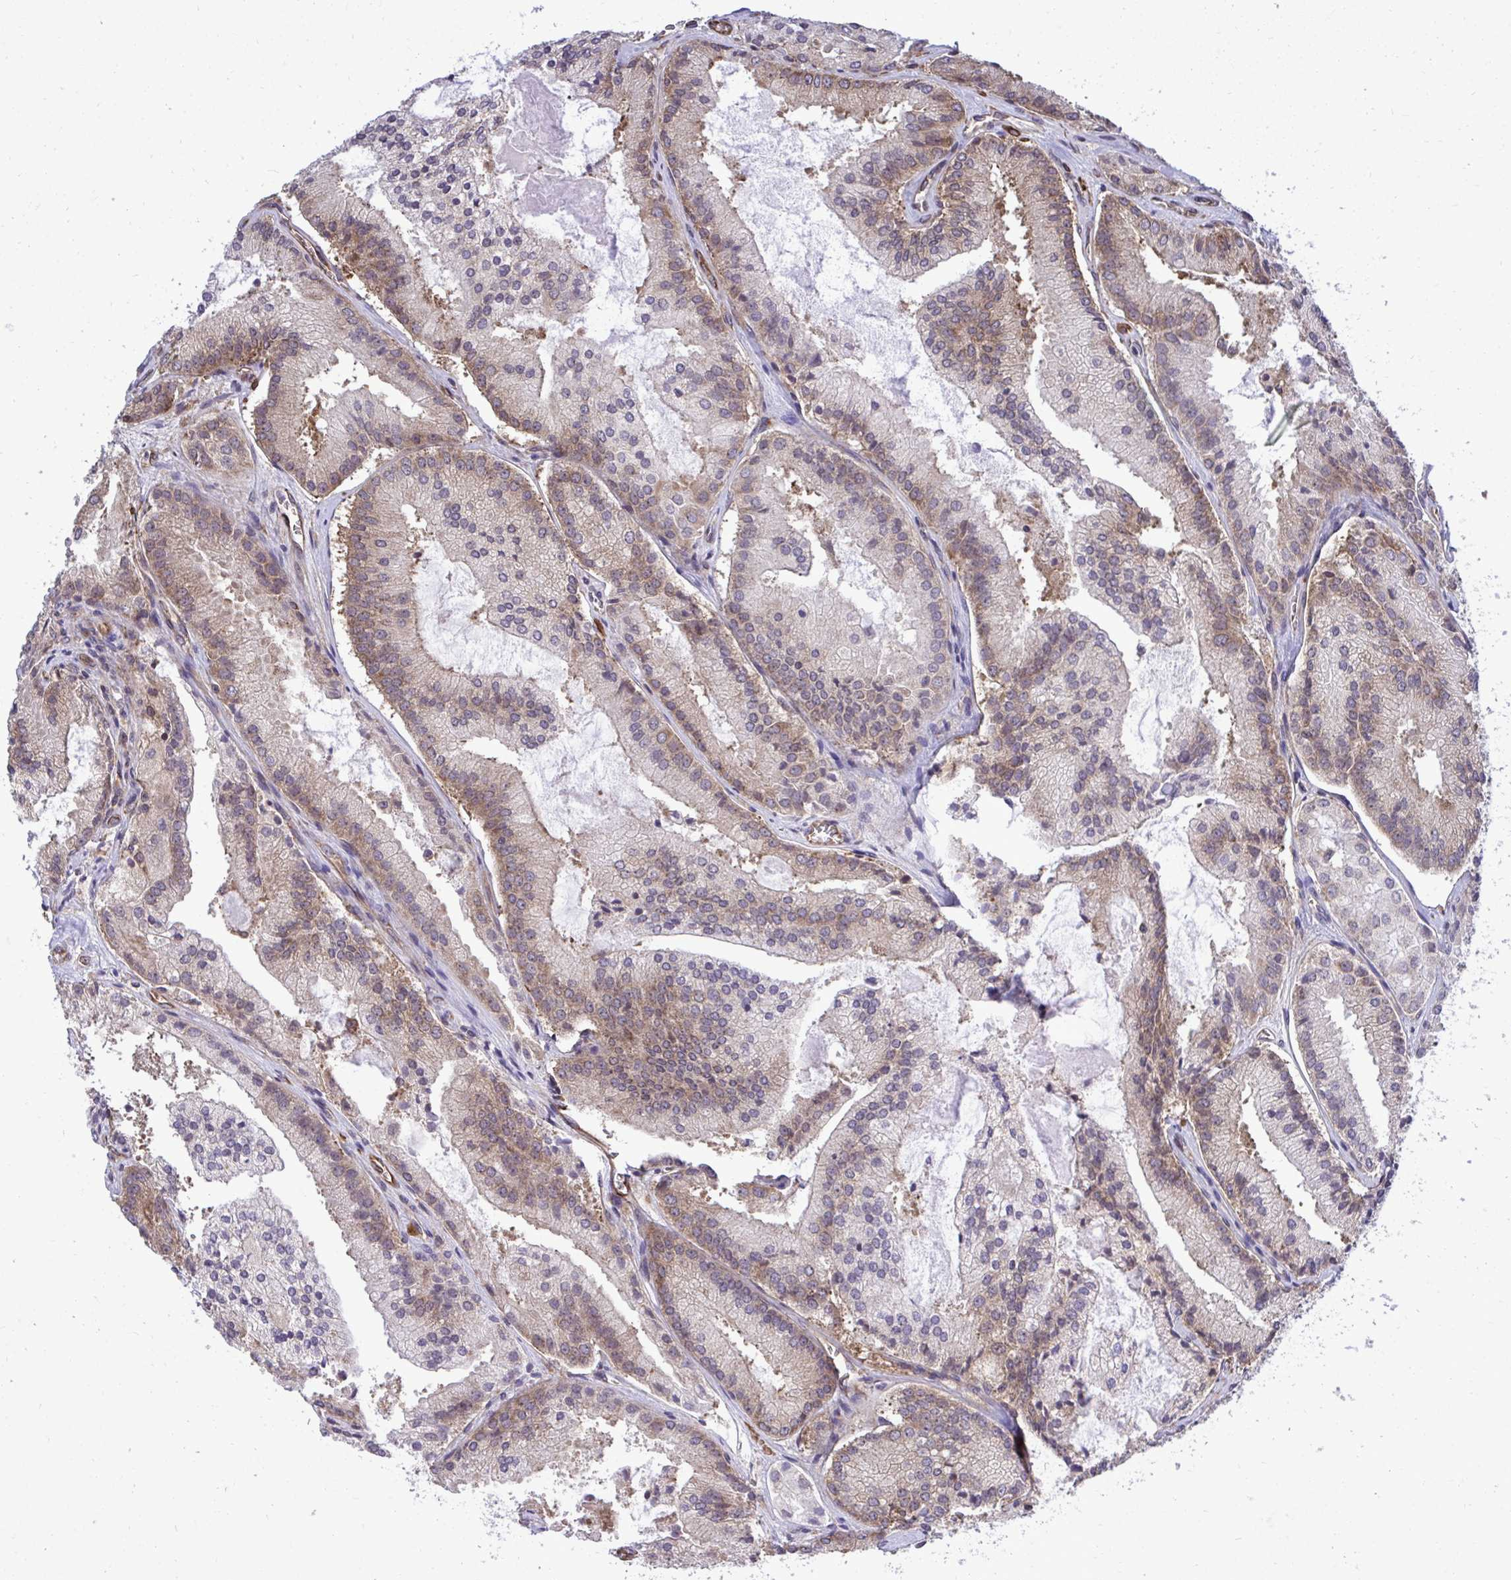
{"staining": {"intensity": "weak", "quantity": "25%-75%", "location": "cytoplasmic/membranous"}, "tissue": "prostate cancer", "cell_type": "Tumor cells", "image_type": "cancer", "snomed": [{"axis": "morphology", "description": "Adenocarcinoma, High grade"}, {"axis": "topography", "description": "Prostate"}], "caption": "DAB (3,3'-diaminobenzidine) immunohistochemical staining of human prostate cancer exhibits weak cytoplasmic/membranous protein positivity in approximately 25%-75% of tumor cells.", "gene": "RPS15", "patient": {"sex": "male", "age": 73}}